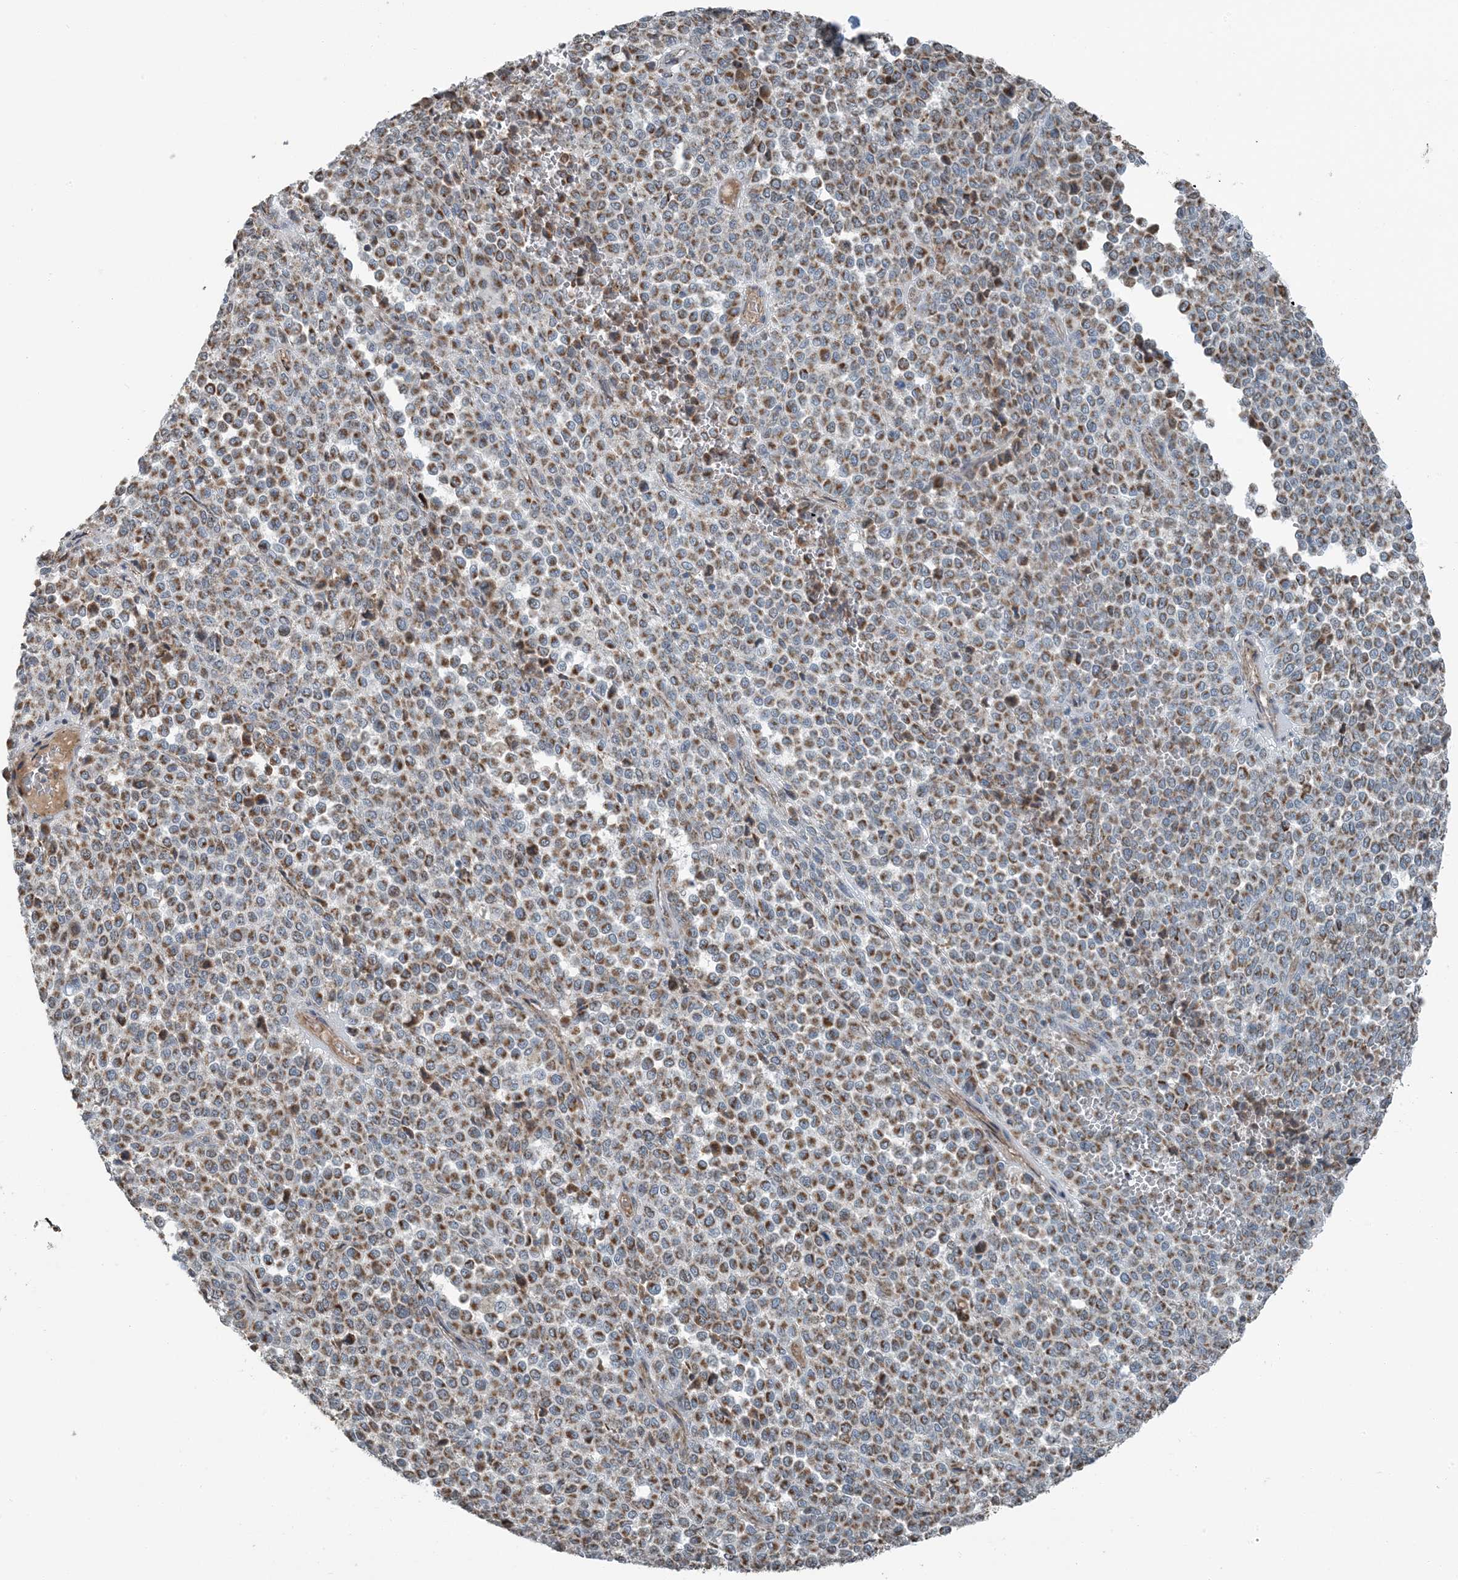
{"staining": {"intensity": "moderate", "quantity": ">75%", "location": "cytoplasmic/membranous"}, "tissue": "melanoma", "cell_type": "Tumor cells", "image_type": "cancer", "snomed": [{"axis": "morphology", "description": "Malignant melanoma, Metastatic site"}, {"axis": "topography", "description": "Pancreas"}], "caption": "An immunohistochemistry image of neoplastic tissue is shown. Protein staining in brown highlights moderate cytoplasmic/membranous positivity in melanoma within tumor cells. Ihc stains the protein in brown and the nuclei are stained blue.", "gene": "PILRB", "patient": {"sex": "female", "age": 30}}